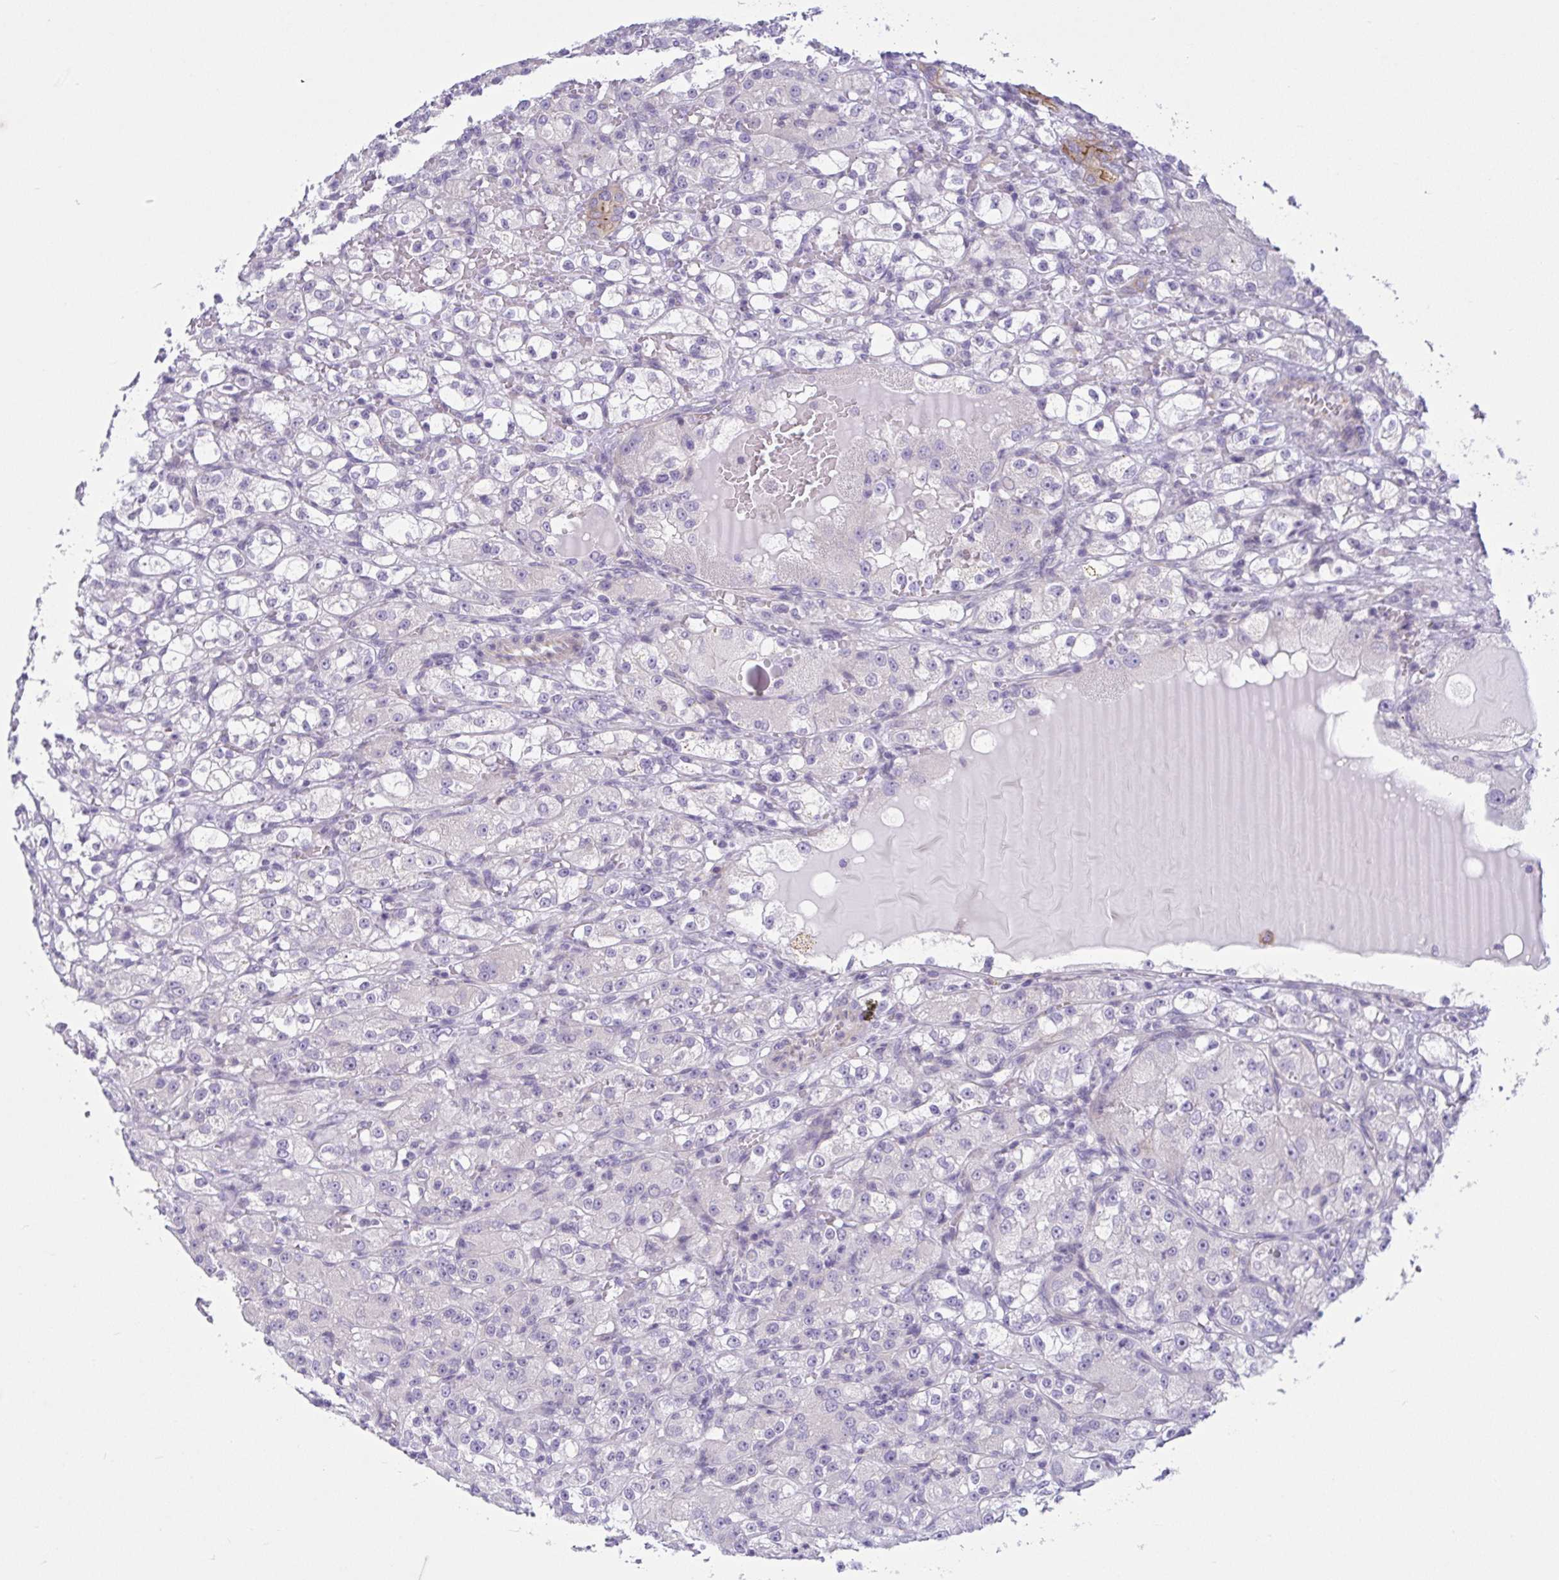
{"staining": {"intensity": "negative", "quantity": "none", "location": "none"}, "tissue": "renal cancer", "cell_type": "Tumor cells", "image_type": "cancer", "snomed": [{"axis": "morphology", "description": "Normal tissue, NOS"}, {"axis": "morphology", "description": "Adenocarcinoma, NOS"}, {"axis": "topography", "description": "Kidney"}], "caption": "The micrograph exhibits no staining of tumor cells in renal cancer.", "gene": "TNNI2", "patient": {"sex": "male", "age": 61}}